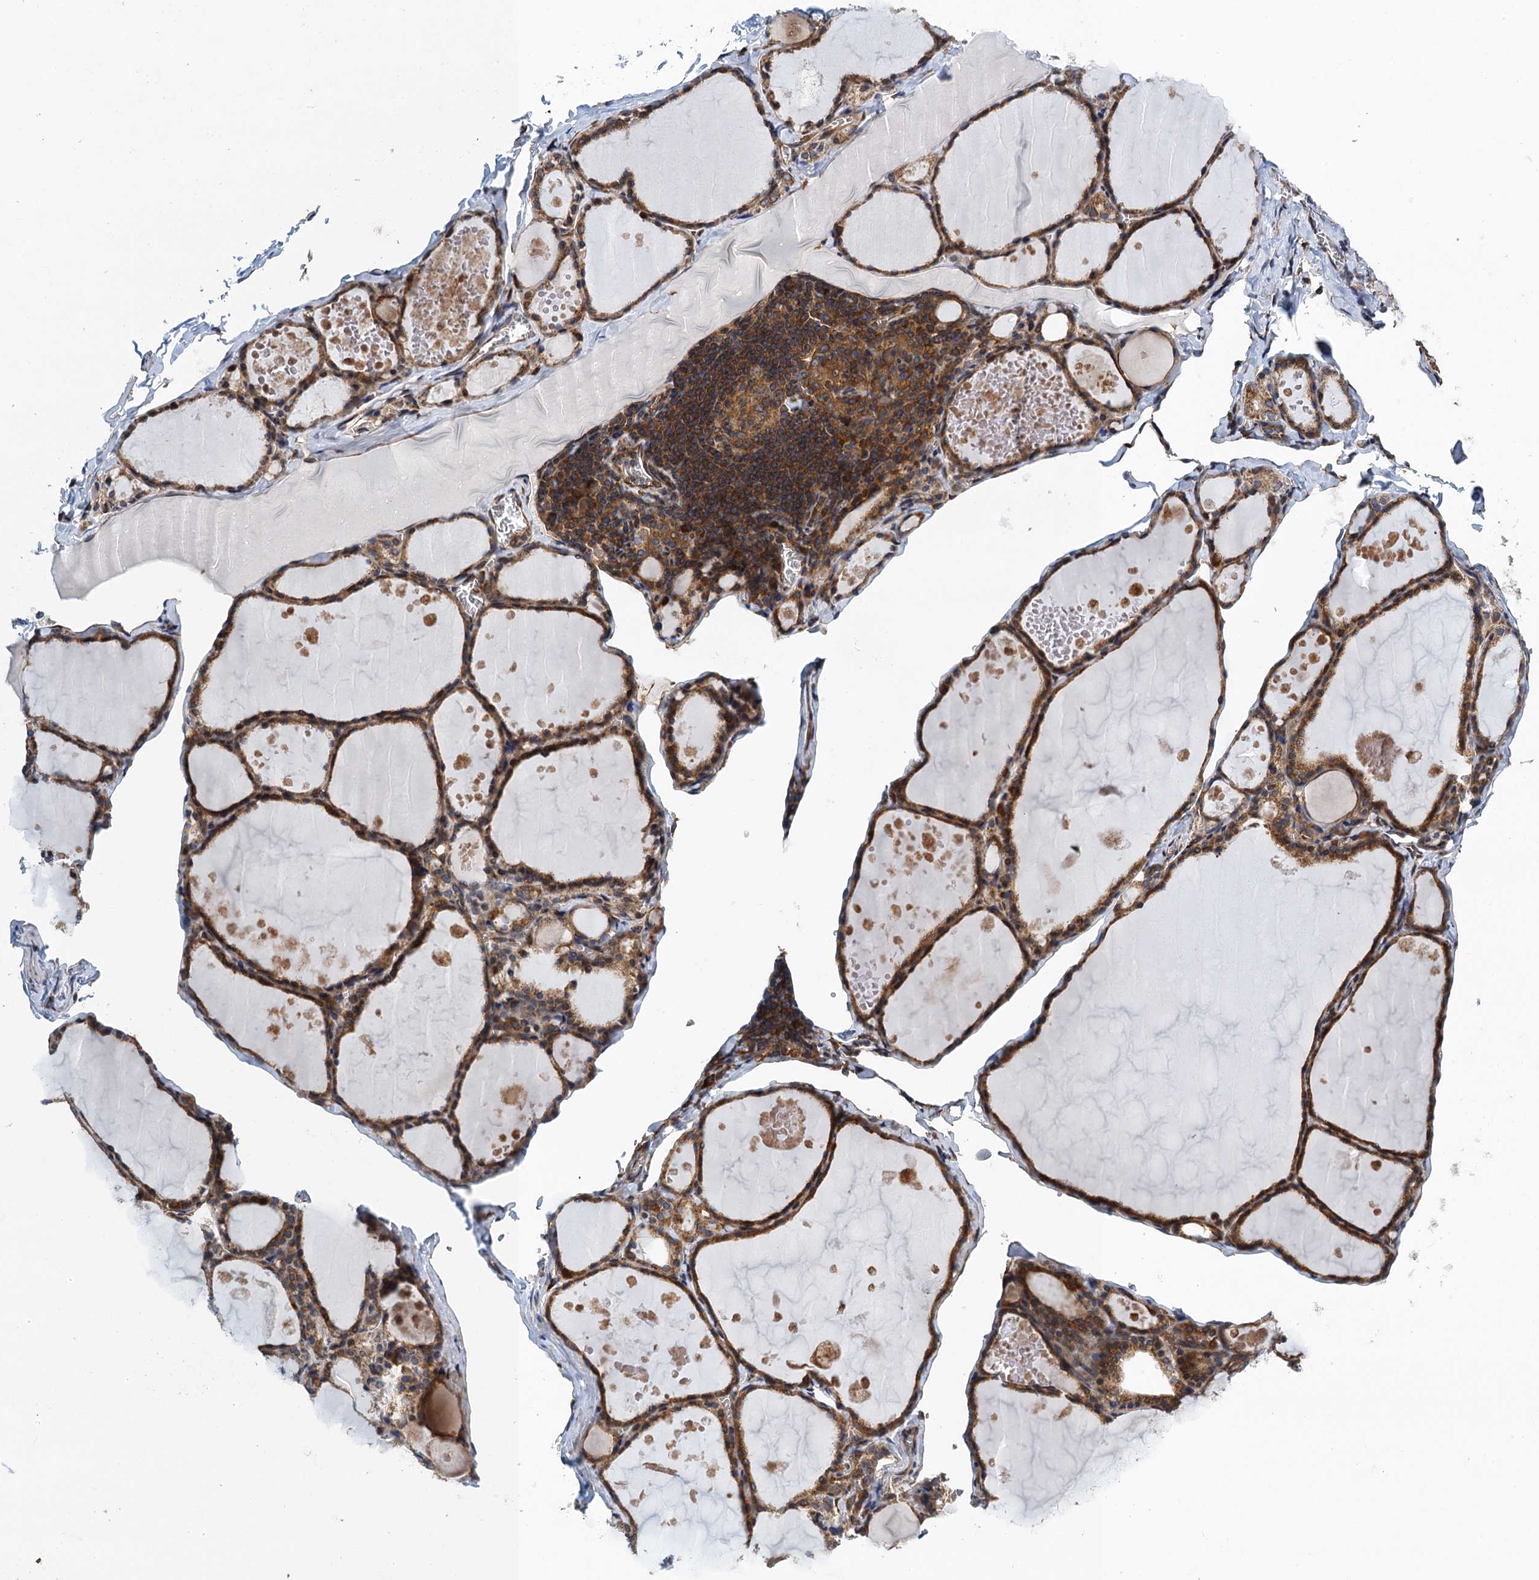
{"staining": {"intensity": "strong", "quantity": ">75%", "location": "cytoplasmic/membranous"}, "tissue": "thyroid gland", "cell_type": "Glandular cells", "image_type": "normal", "snomed": [{"axis": "morphology", "description": "Normal tissue, NOS"}, {"axis": "topography", "description": "Thyroid gland"}], "caption": "About >75% of glandular cells in unremarkable thyroid gland demonstrate strong cytoplasmic/membranous protein staining as visualized by brown immunohistochemical staining.", "gene": "MDM1", "patient": {"sex": "male", "age": 56}}